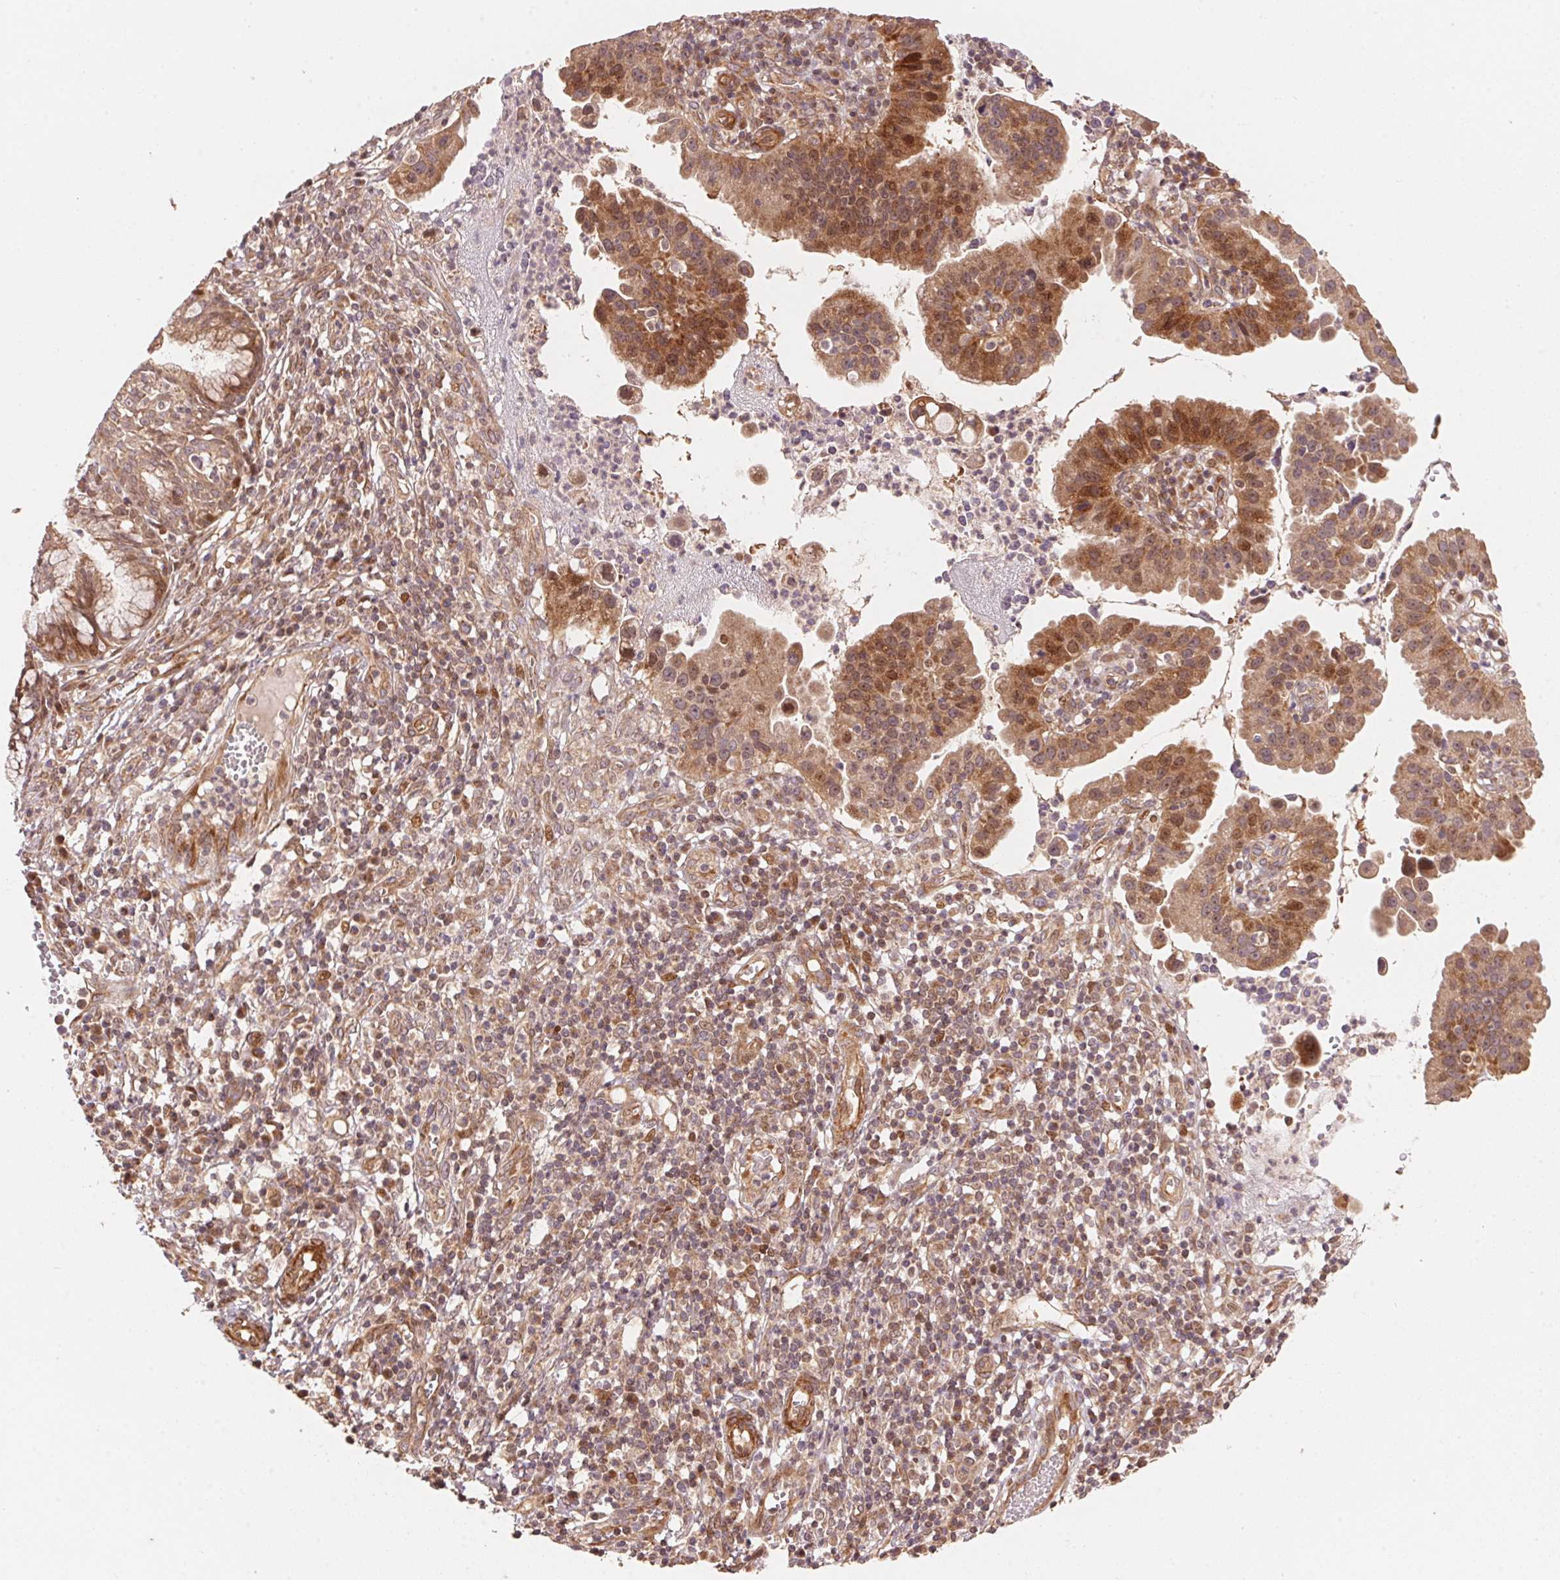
{"staining": {"intensity": "moderate", "quantity": ">75%", "location": "cytoplasmic/membranous,nuclear"}, "tissue": "cervical cancer", "cell_type": "Tumor cells", "image_type": "cancer", "snomed": [{"axis": "morphology", "description": "Adenocarcinoma, NOS"}, {"axis": "topography", "description": "Cervix"}], "caption": "An immunohistochemistry micrograph of tumor tissue is shown. Protein staining in brown highlights moderate cytoplasmic/membranous and nuclear positivity in adenocarcinoma (cervical) within tumor cells.", "gene": "TNIP2", "patient": {"sex": "female", "age": 34}}